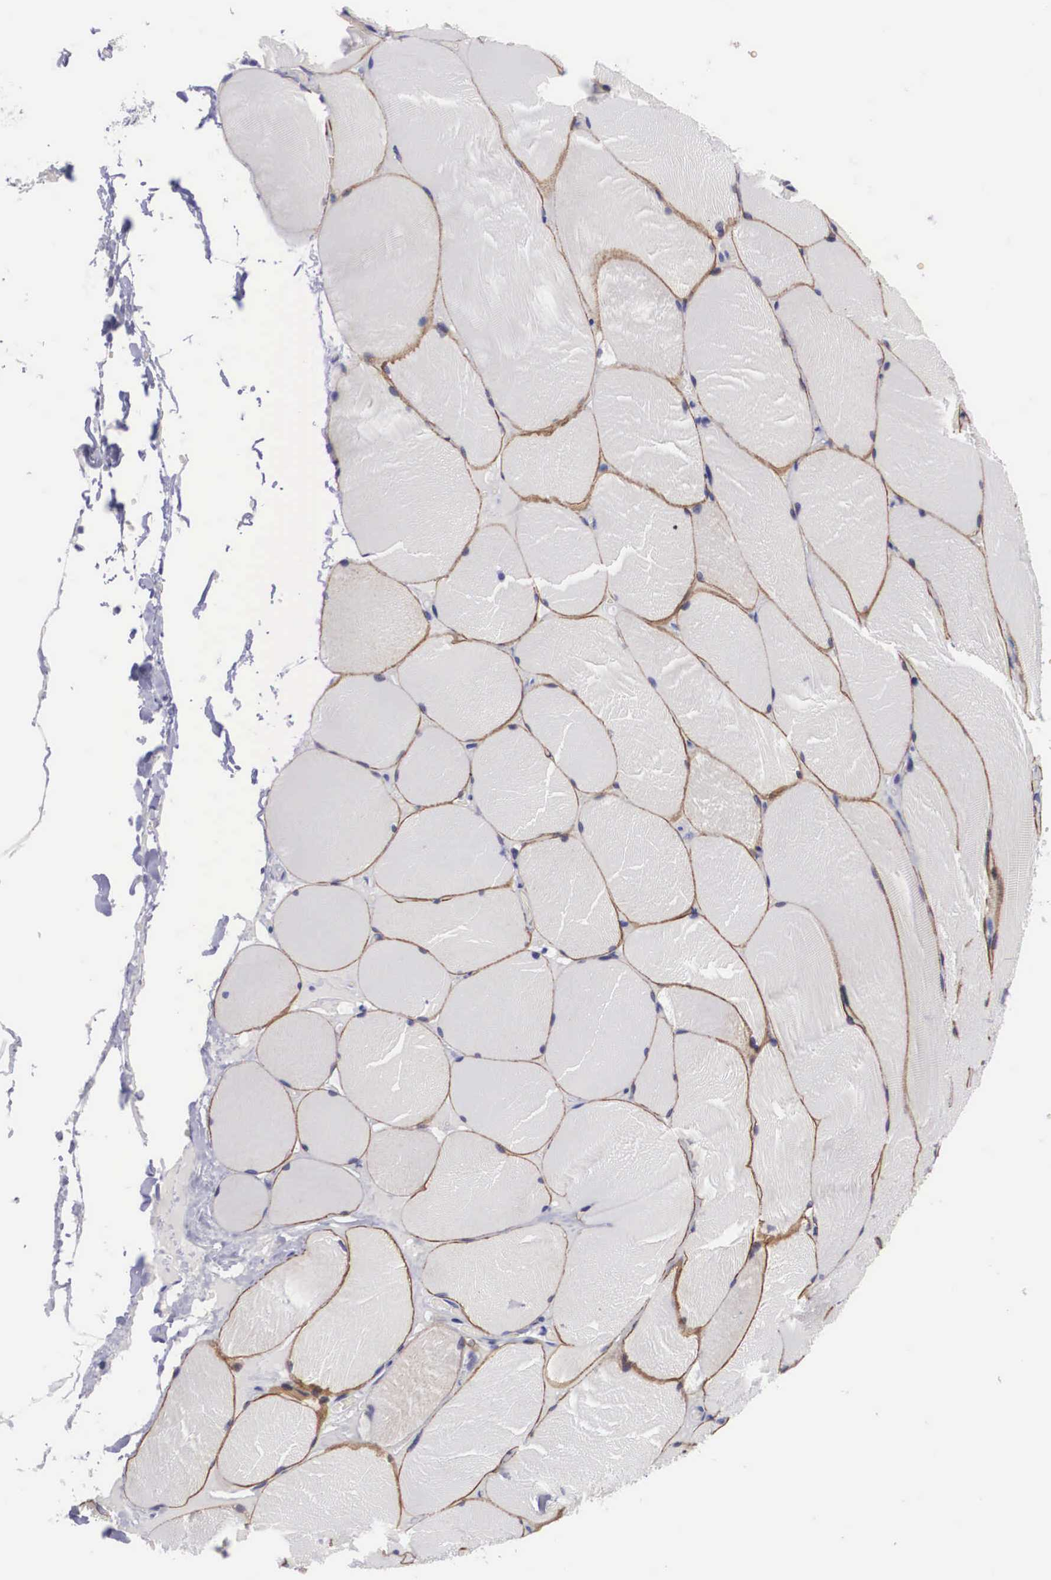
{"staining": {"intensity": "moderate", "quantity": "25%-75%", "location": "cytoplasmic/membranous"}, "tissue": "skeletal muscle", "cell_type": "Myocytes", "image_type": "normal", "snomed": [{"axis": "morphology", "description": "Normal tissue, NOS"}, {"axis": "topography", "description": "Skeletal muscle"}], "caption": "Immunohistochemistry (IHC) image of normal skeletal muscle stained for a protein (brown), which reveals medium levels of moderate cytoplasmic/membranous positivity in approximately 25%-75% of myocytes.", "gene": "C22orf31", "patient": {"sex": "male", "age": 71}}